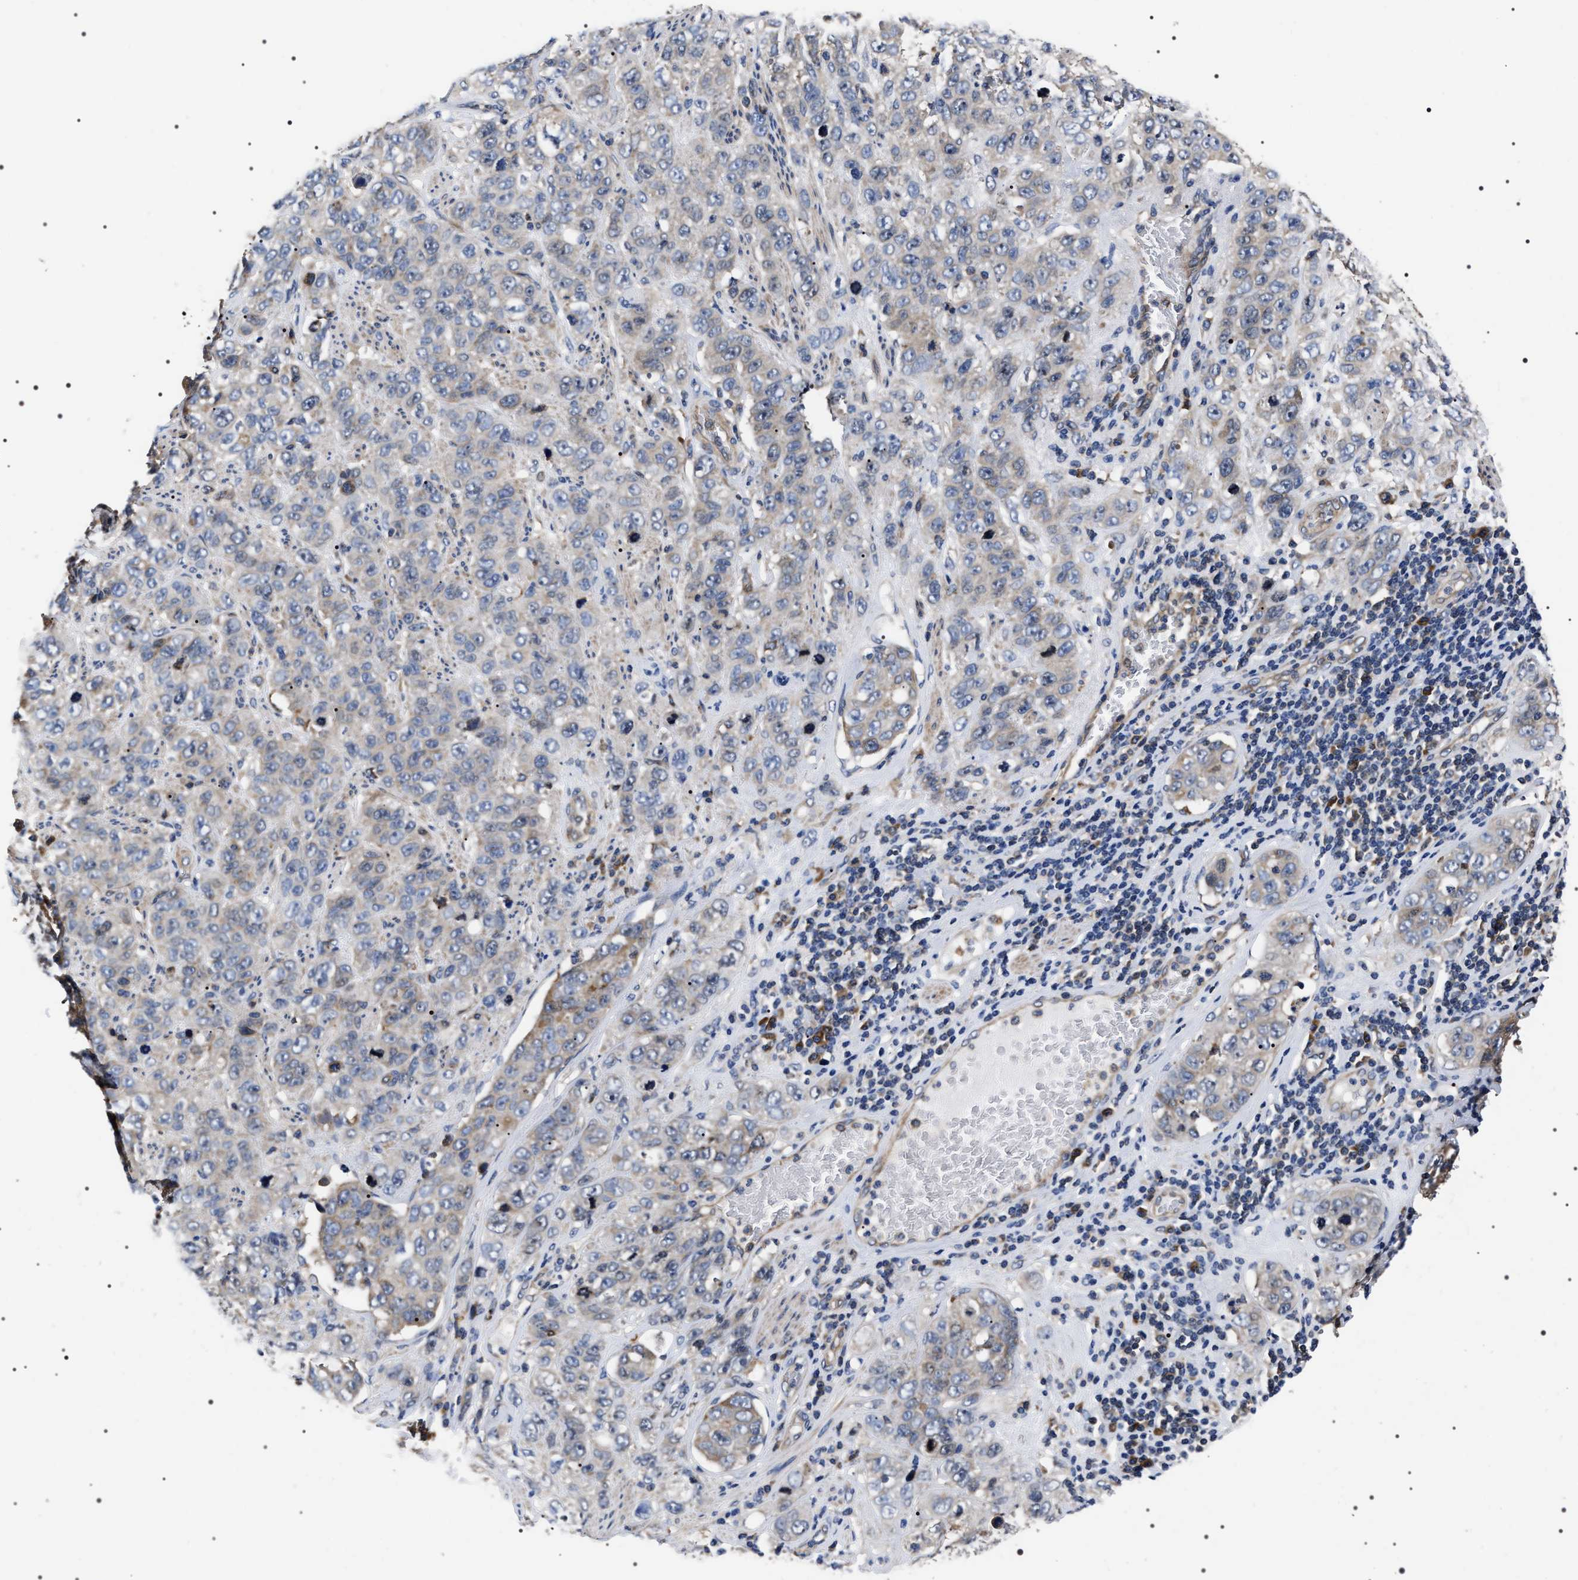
{"staining": {"intensity": "negative", "quantity": "none", "location": "none"}, "tissue": "stomach cancer", "cell_type": "Tumor cells", "image_type": "cancer", "snomed": [{"axis": "morphology", "description": "Adenocarcinoma, NOS"}, {"axis": "topography", "description": "Stomach"}], "caption": "Tumor cells are negative for brown protein staining in stomach cancer.", "gene": "MIS18A", "patient": {"sex": "male", "age": 48}}